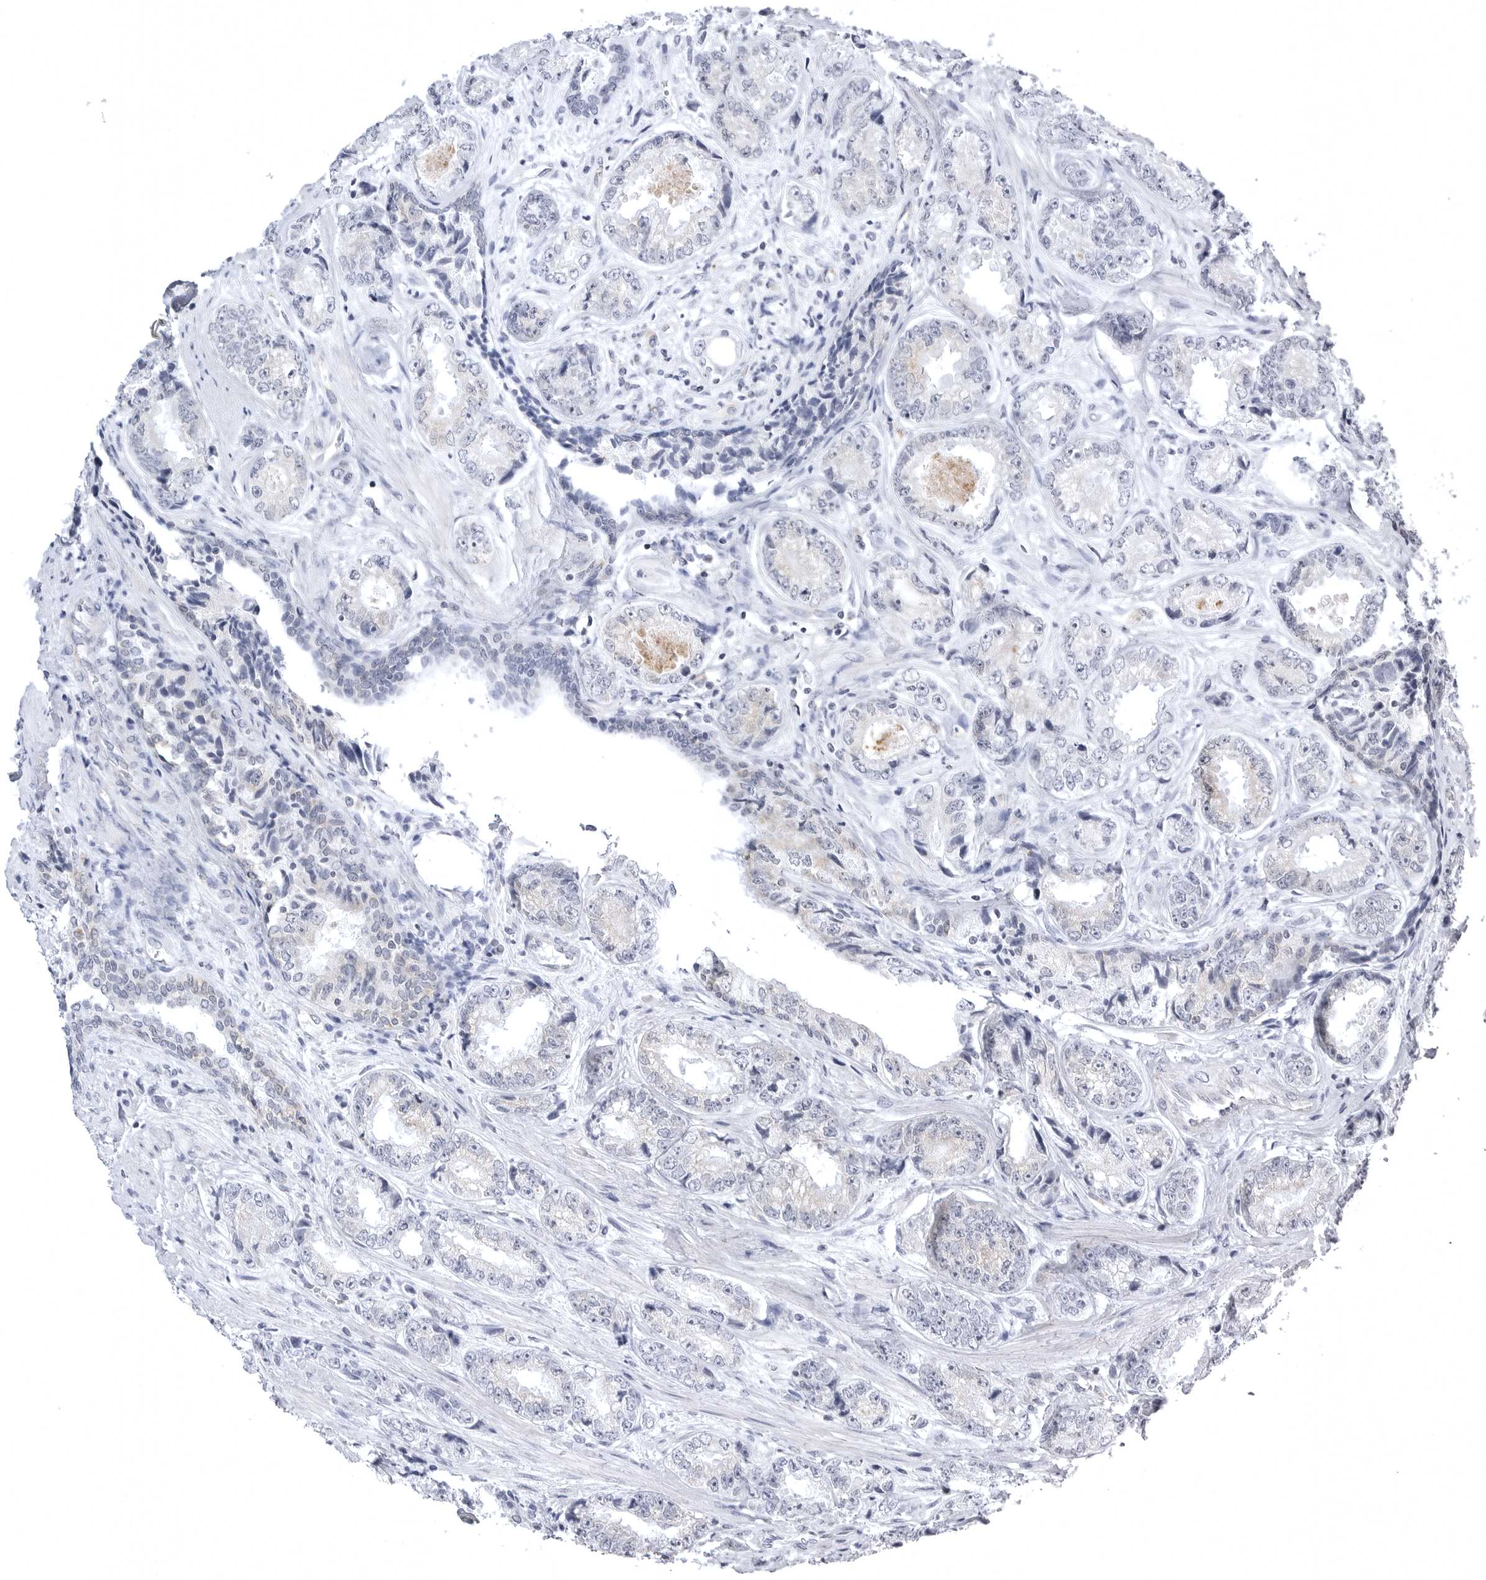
{"staining": {"intensity": "moderate", "quantity": "25%-75%", "location": "cytoplasmic/membranous"}, "tissue": "prostate cancer", "cell_type": "Tumor cells", "image_type": "cancer", "snomed": [{"axis": "morphology", "description": "Adenocarcinoma, High grade"}, {"axis": "topography", "description": "Prostate"}], "caption": "Prostate cancer was stained to show a protein in brown. There is medium levels of moderate cytoplasmic/membranous staining in about 25%-75% of tumor cells. (Stains: DAB in brown, nuclei in blue, Microscopy: brightfield microscopy at high magnification).", "gene": "TUFM", "patient": {"sex": "male", "age": 61}}